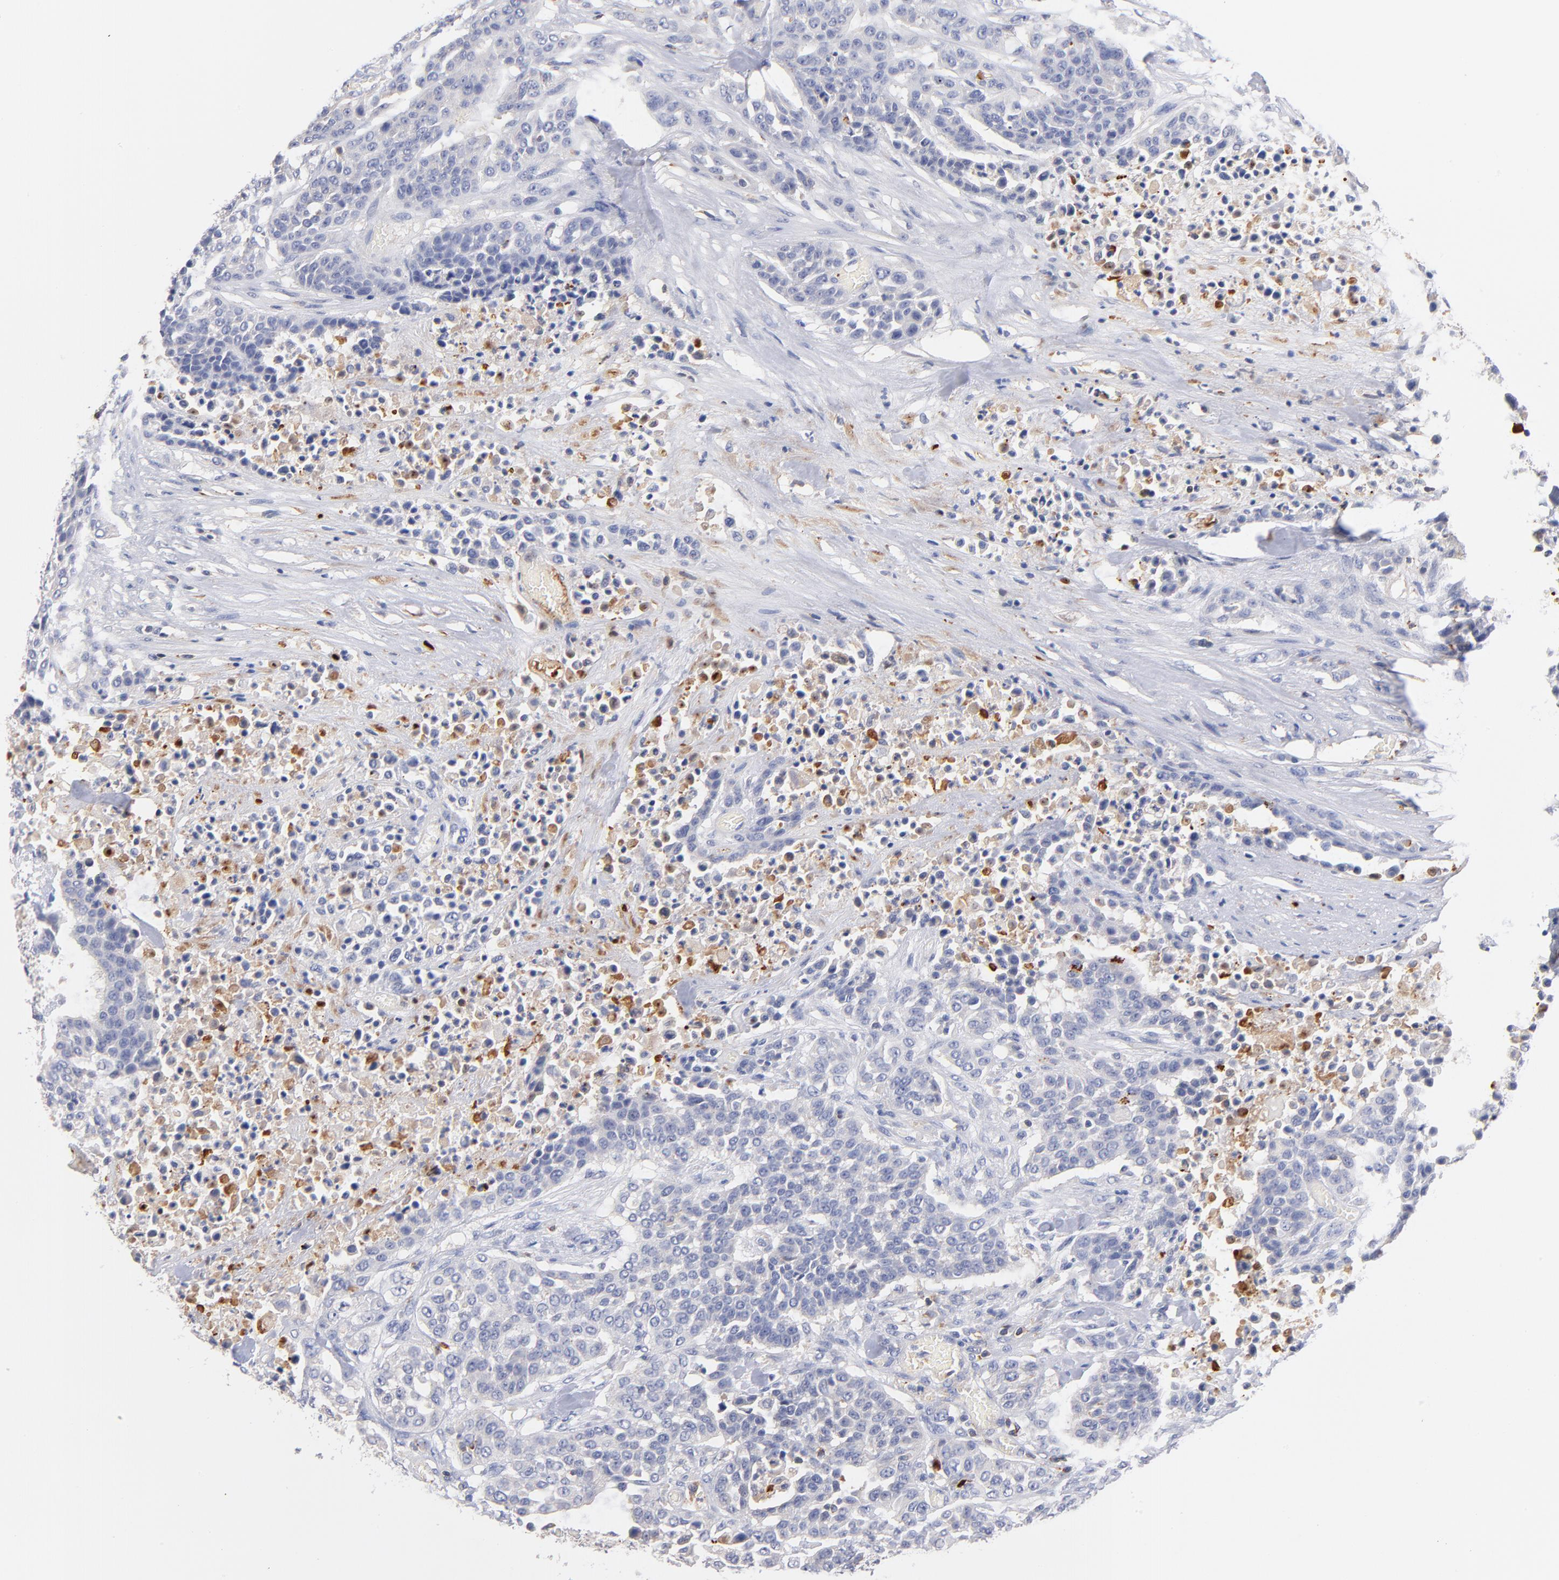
{"staining": {"intensity": "negative", "quantity": "none", "location": "none"}, "tissue": "urothelial cancer", "cell_type": "Tumor cells", "image_type": "cancer", "snomed": [{"axis": "morphology", "description": "Urothelial carcinoma, High grade"}, {"axis": "topography", "description": "Urinary bladder"}], "caption": "Tumor cells show no significant protein positivity in high-grade urothelial carcinoma.", "gene": "KREMEN2", "patient": {"sex": "male", "age": 74}}